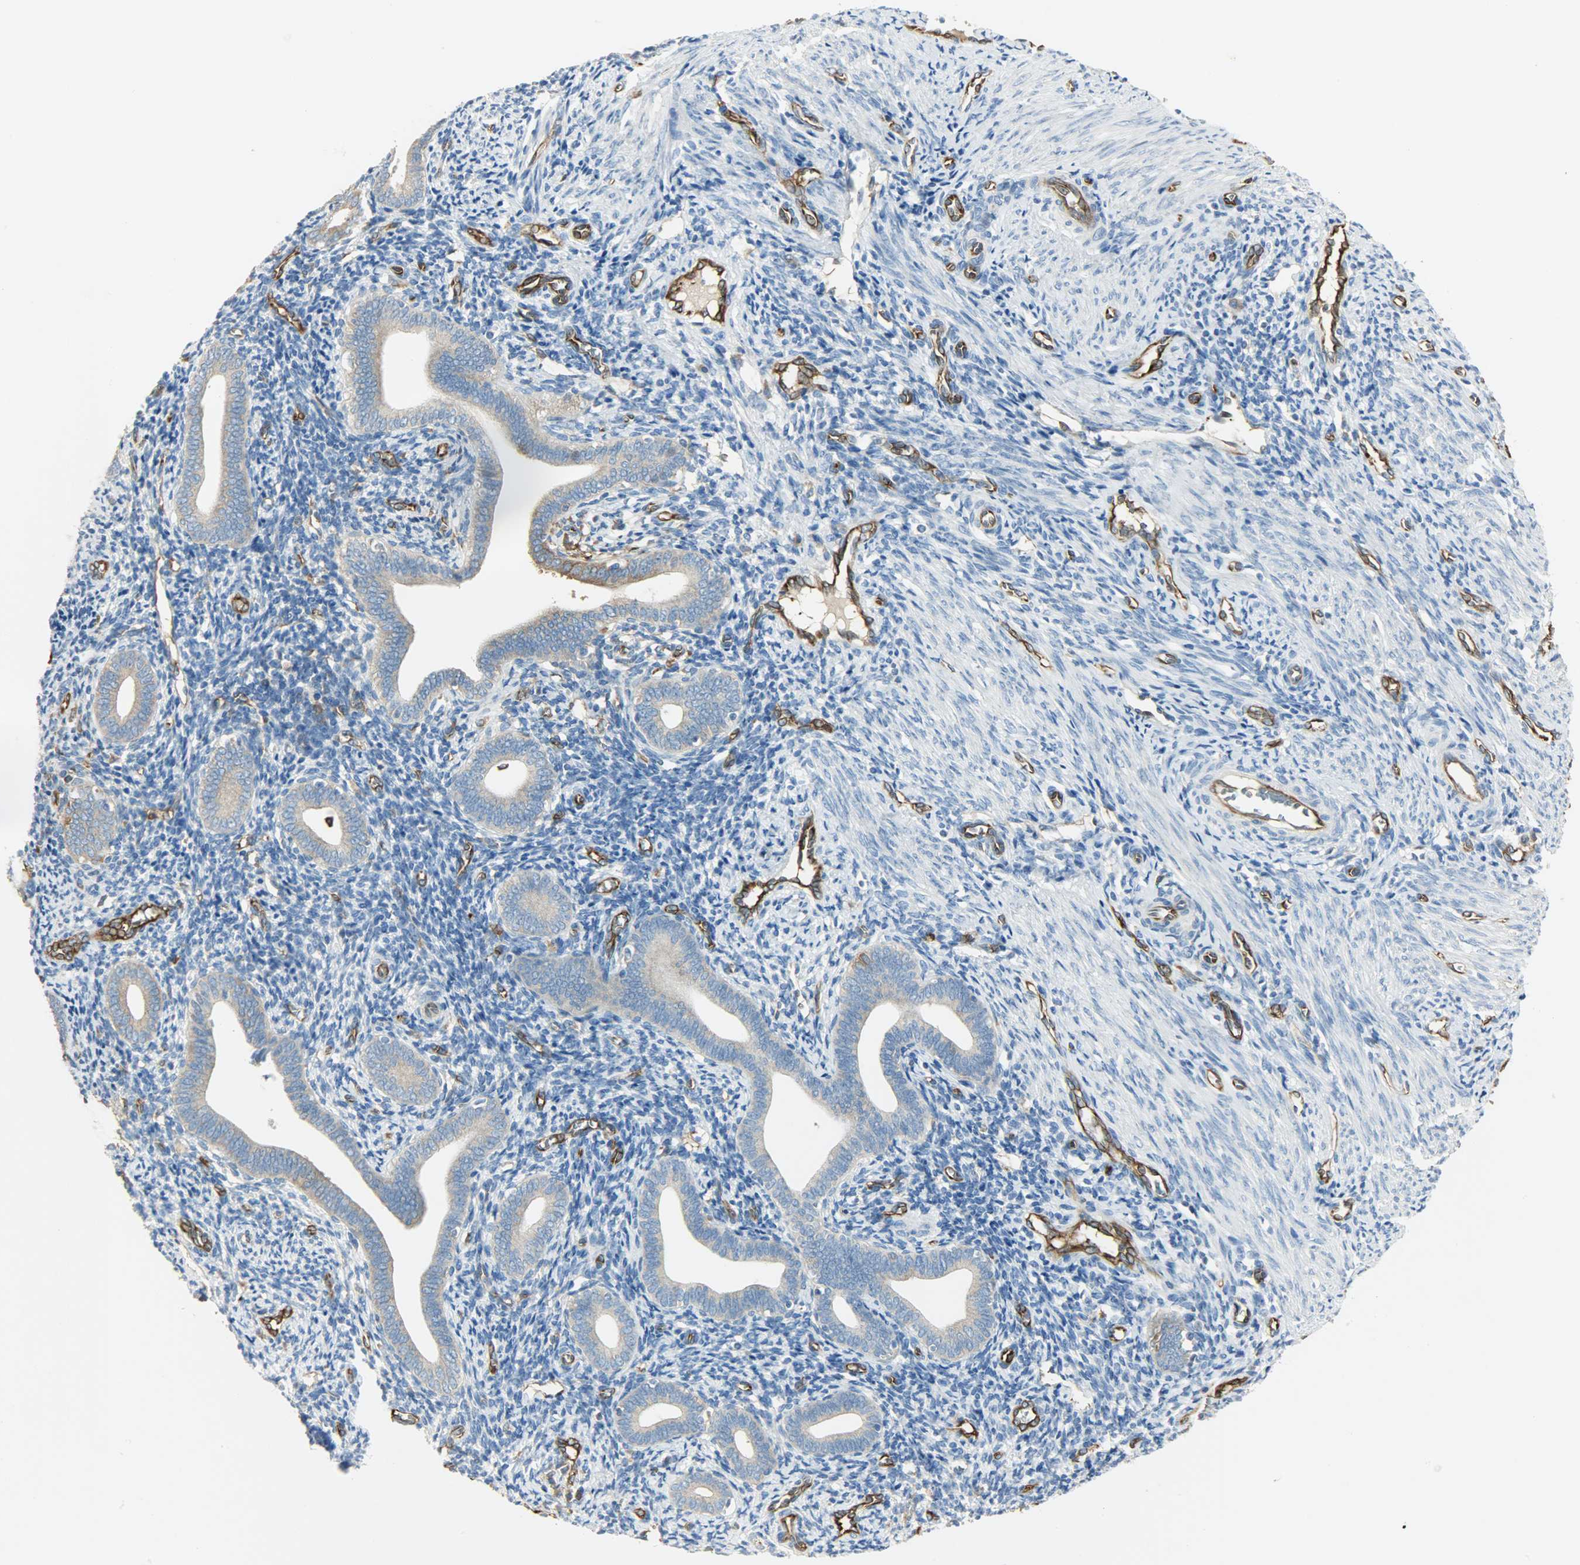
{"staining": {"intensity": "negative", "quantity": "none", "location": "none"}, "tissue": "endometrium", "cell_type": "Cells in endometrial stroma", "image_type": "normal", "snomed": [{"axis": "morphology", "description": "Normal tissue, NOS"}, {"axis": "topography", "description": "Uterus"}, {"axis": "topography", "description": "Endometrium"}], "caption": "This is a micrograph of immunohistochemistry staining of unremarkable endometrium, which shows no positivity in cells in endometrial stroma.", "gene": "WARS1", "patient": {"sex": "female", "age": 33}}